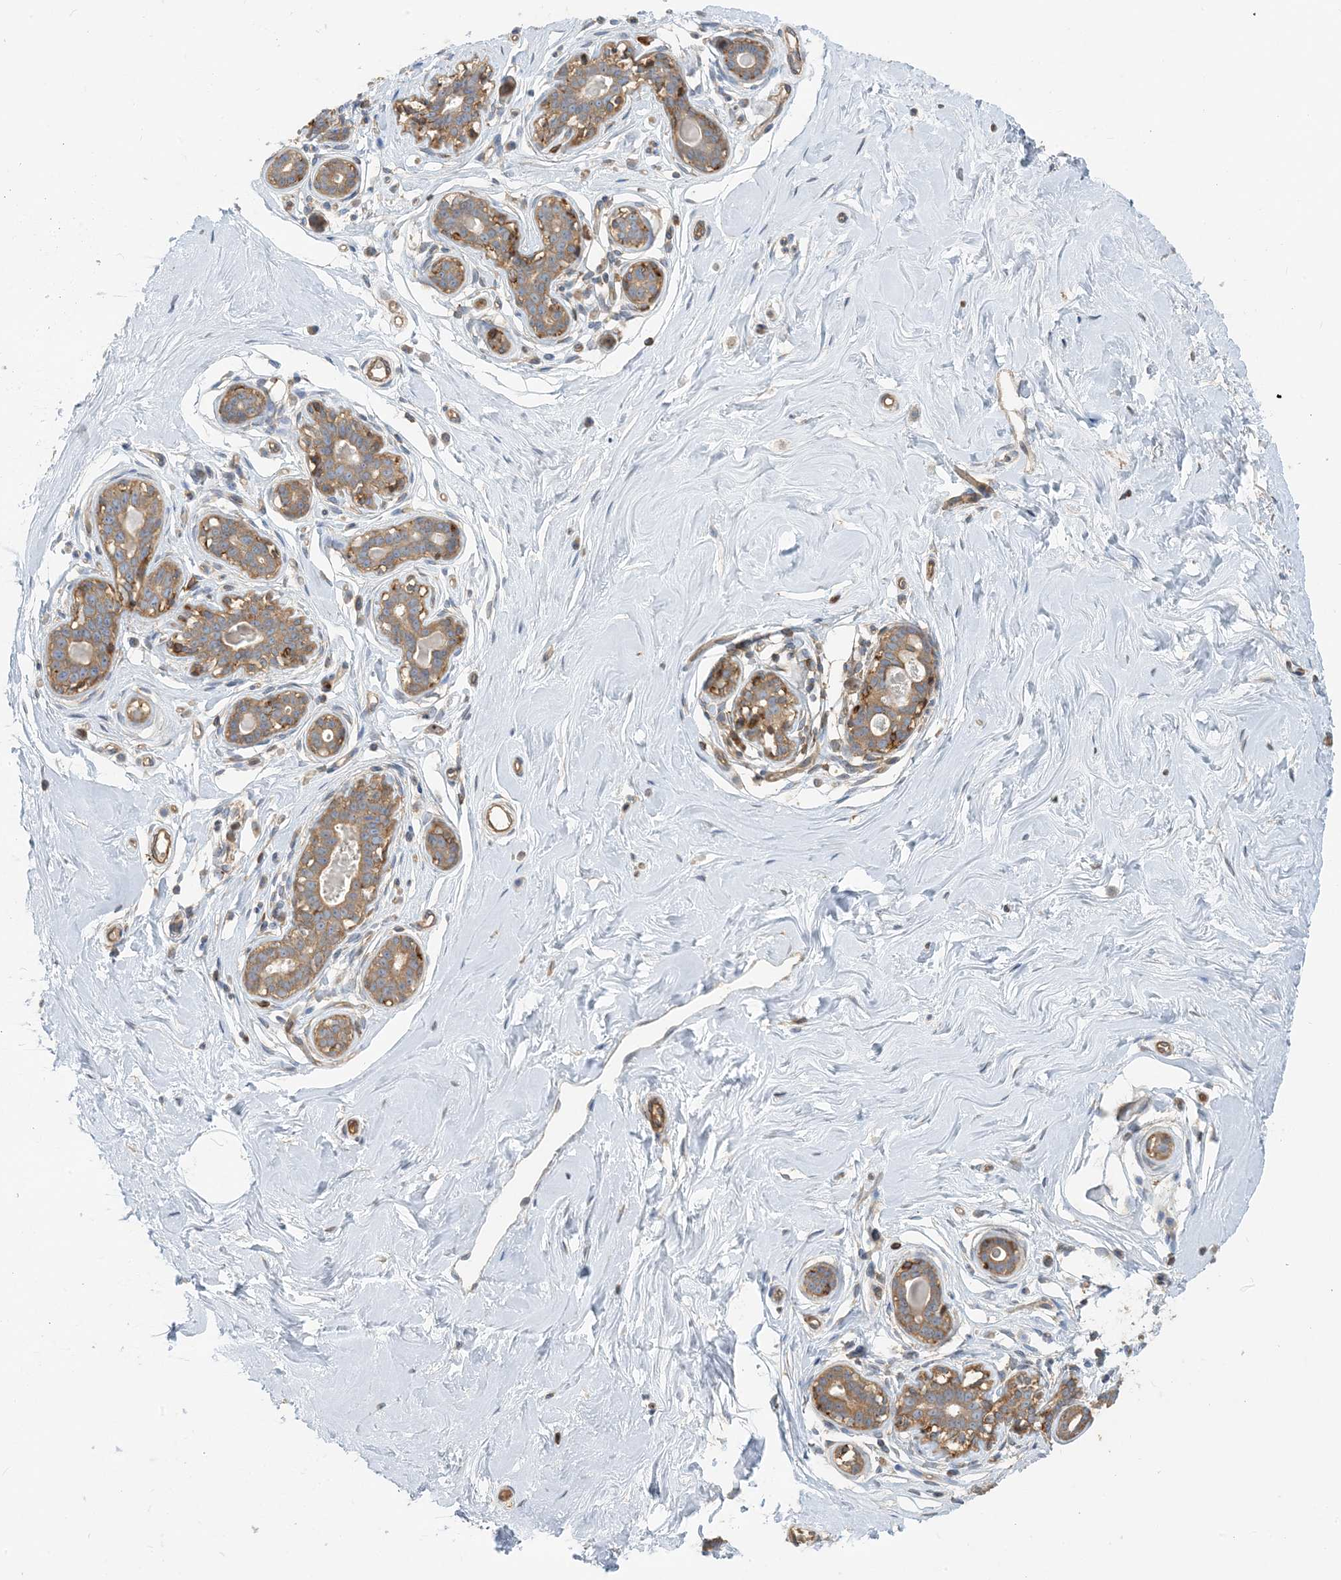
{"staining": {"intensity": "moderate", "quantity": ">75%", "location": "cytoplasmic/membranous"}, "tissue": "breast", "cell_type": "Adipocytes", "image_type": "normal", "snomed": [{"axis": "morphology", "description": "Normal tissue, NOS"}, {"axis": "morphology", "description": "Adenoma, NOS"}, {"axis": "topography", "description": "Breast"}], "caption": "Brown immunohistochemical staining in benign breast exhibits moderate cytoplasmic/membranous positivity in approximately >75% of adipocytes. The protein of interest is shown in brown color, while the nuclei are stained blue.", "gene": "SFMBT2", "patient": {"sex": "female", "age": 23}}